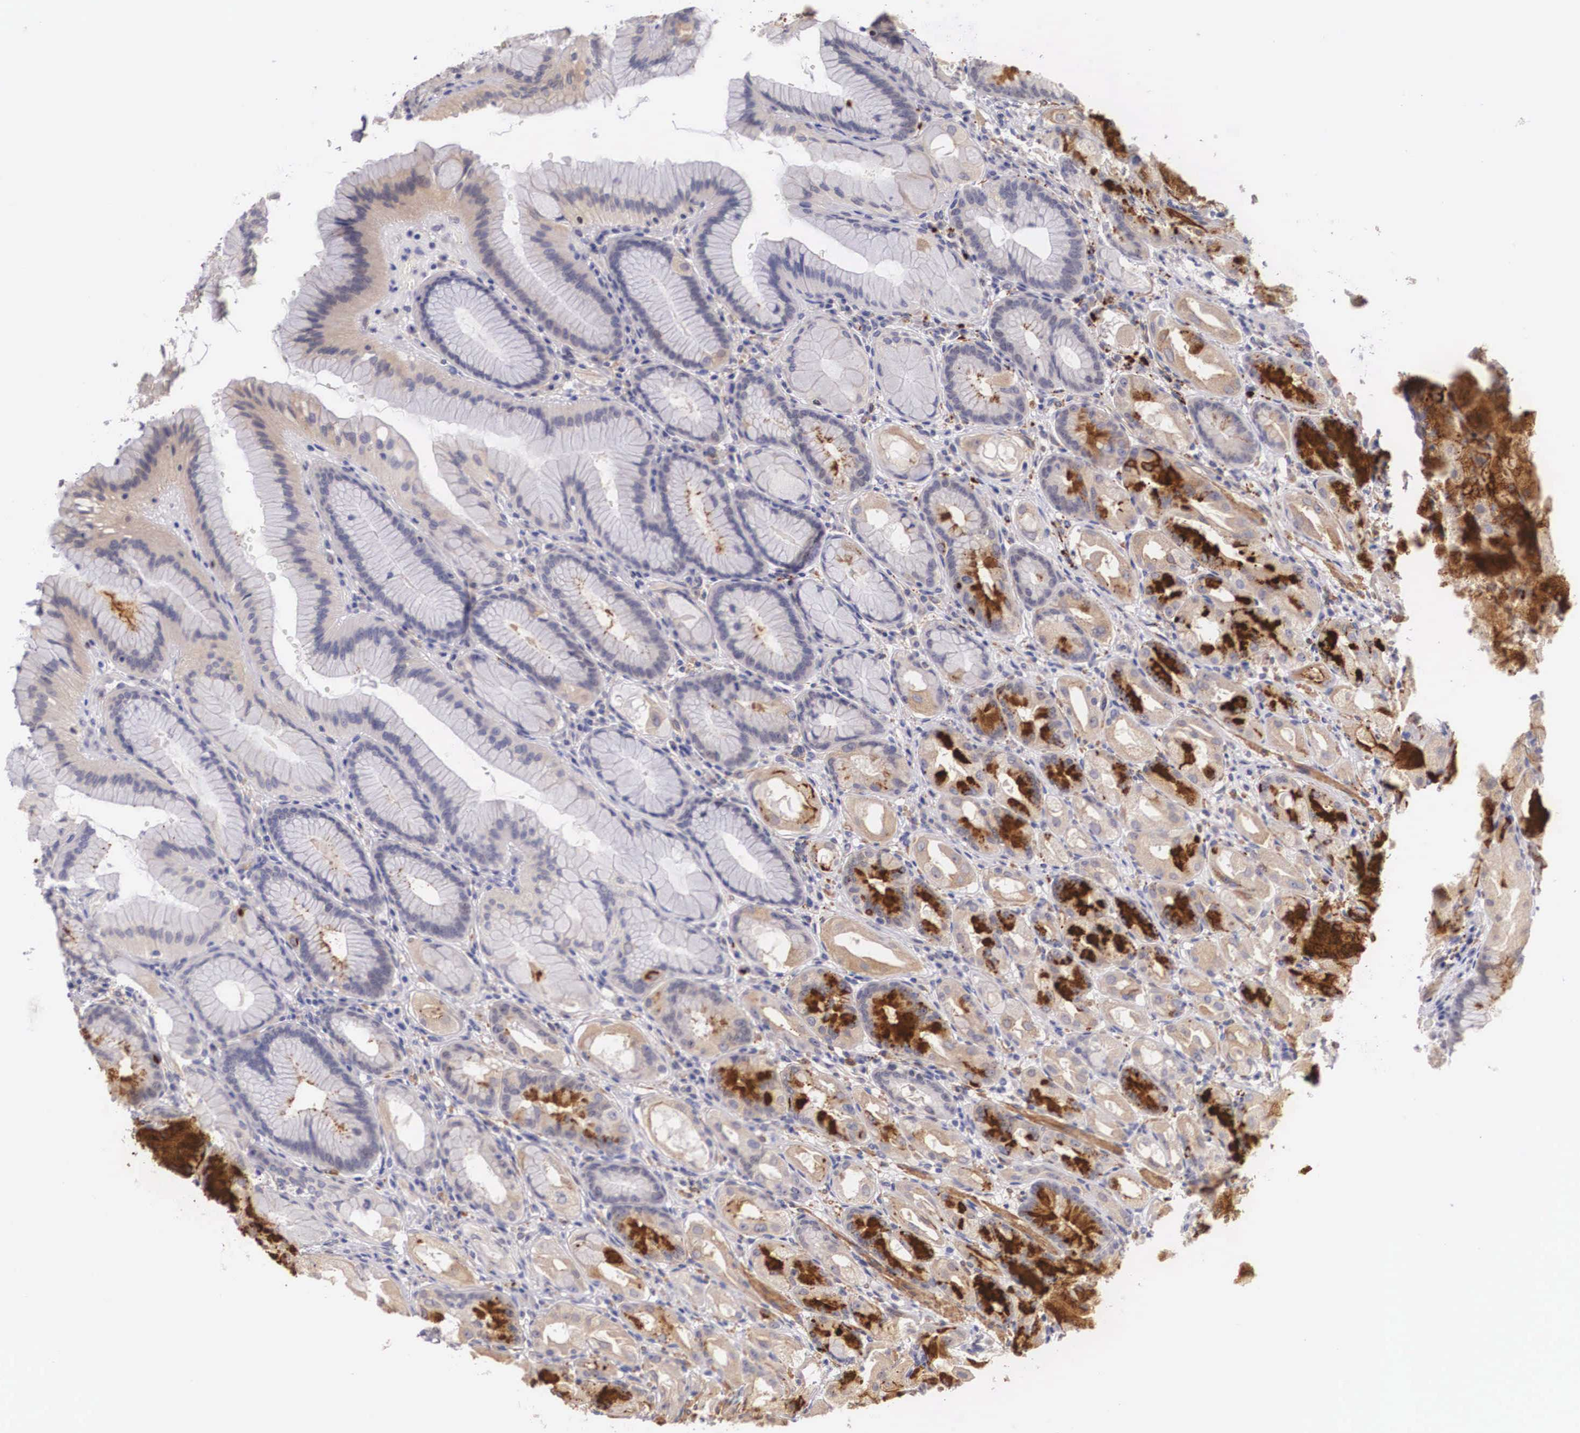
{"staining": {"intensity": "strong", "quantity": "25%-75%", "location": "cytoplasmic/membranous"}, "tissue": "stomach", "cell_type": "Glandular cells", "image_type": "normal", "snomed": [{"axis": "morphology", "description": "Normal tissue, NOS"}, {"axis": "topography", "description": "Stomach, upper"}], "caption": "Immunohistochemical staining of unremarkable human stomach demonstrates high levels of strong cytoplasmic/membranous expression in approximately 25%-75% of glandular cells.", "gene": "ENOX2", "patient": {"sex": "female", "age": 75}}